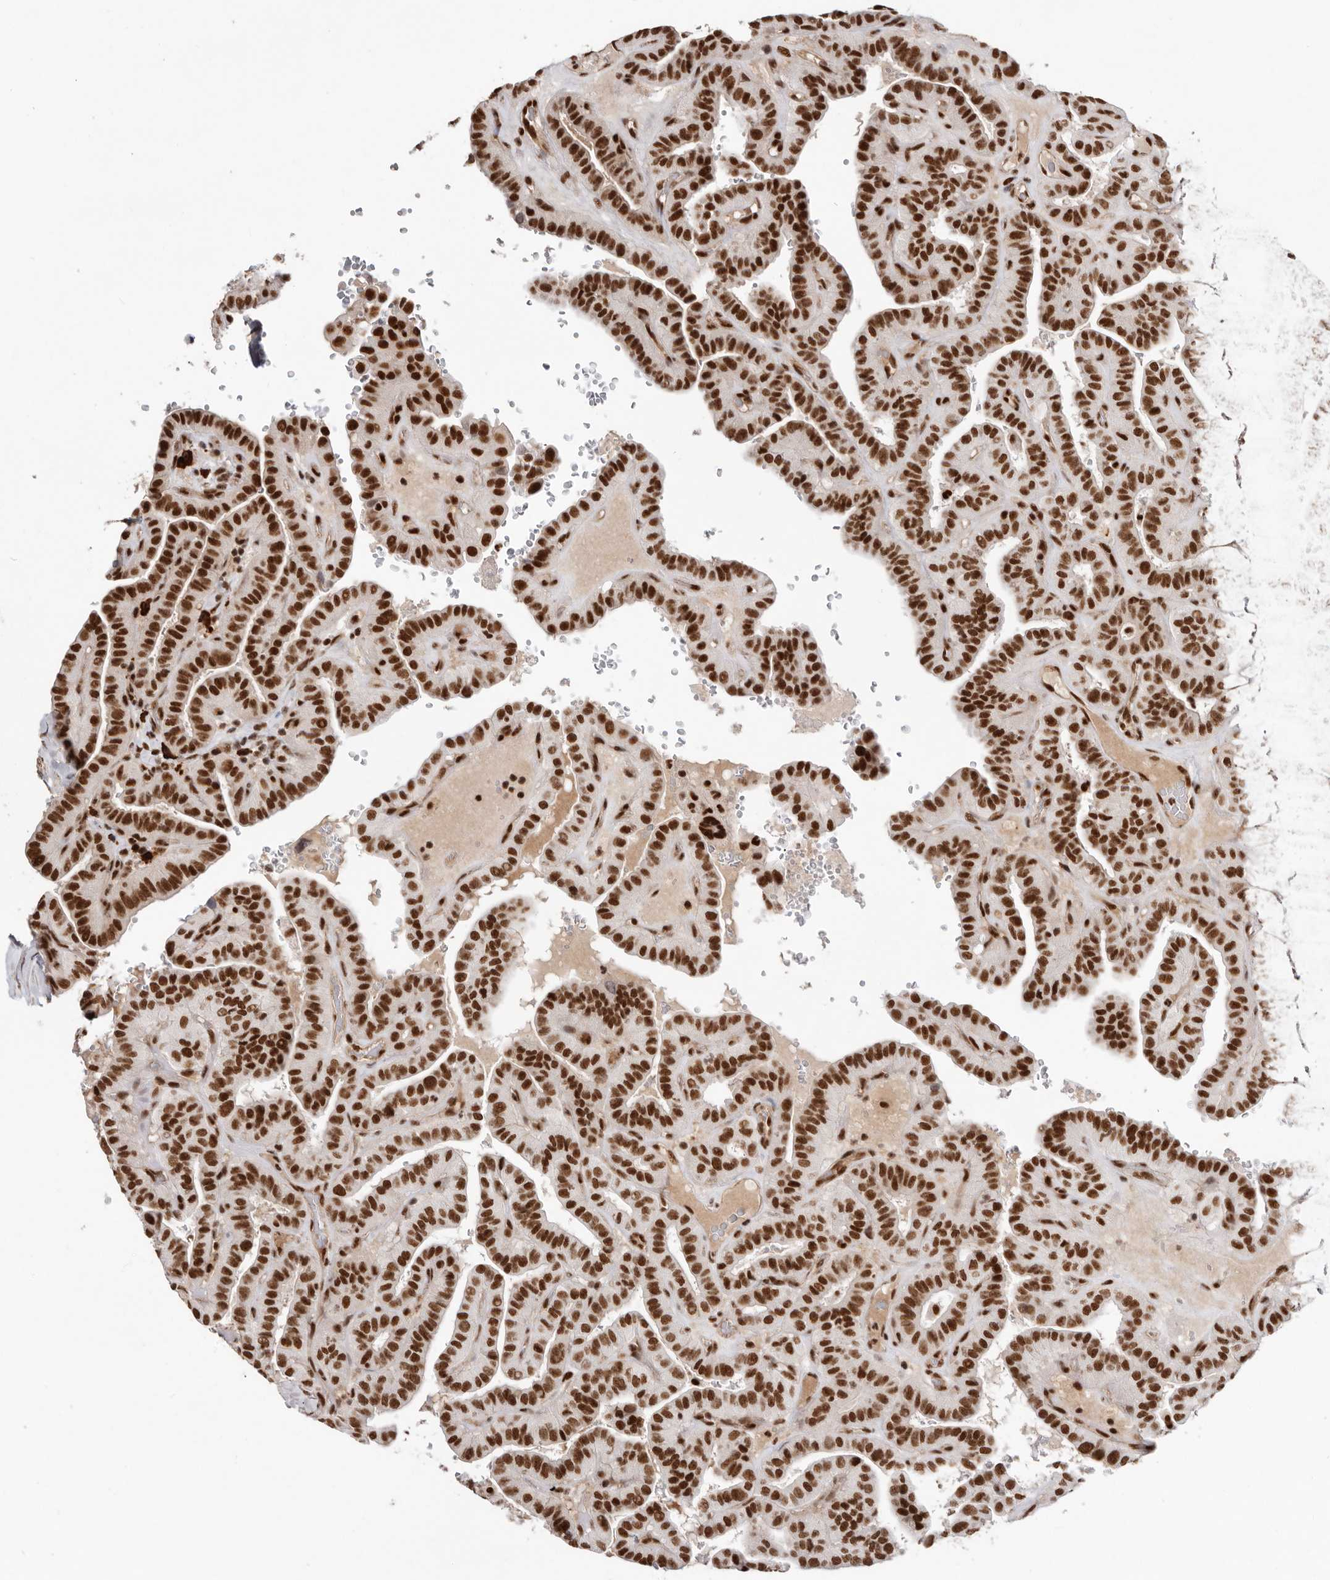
{"staining": {"intensity": "strong", "quantity": ">75%", "location": "nuclear"}, "tissue": "thyroid cancer", "cell_type": "Tumor cells", "image_type": "cancer", "snomed": [{"axis": "morphology", "description": "Papillary adenocarcinoma, NOS"}, {"axis": "topography", "description": "Thyroid gland"}], "caption": "Brown immunohistochemical staining in human thyroid papillary adenocarcinoma shows strong nuclear positivity in approximately >75% of tumor cells. (DAB IHC with brightfield microscopy, high magnification).", "gene": "CHTOP", "patient": {"sex": "male", "age": 77}}